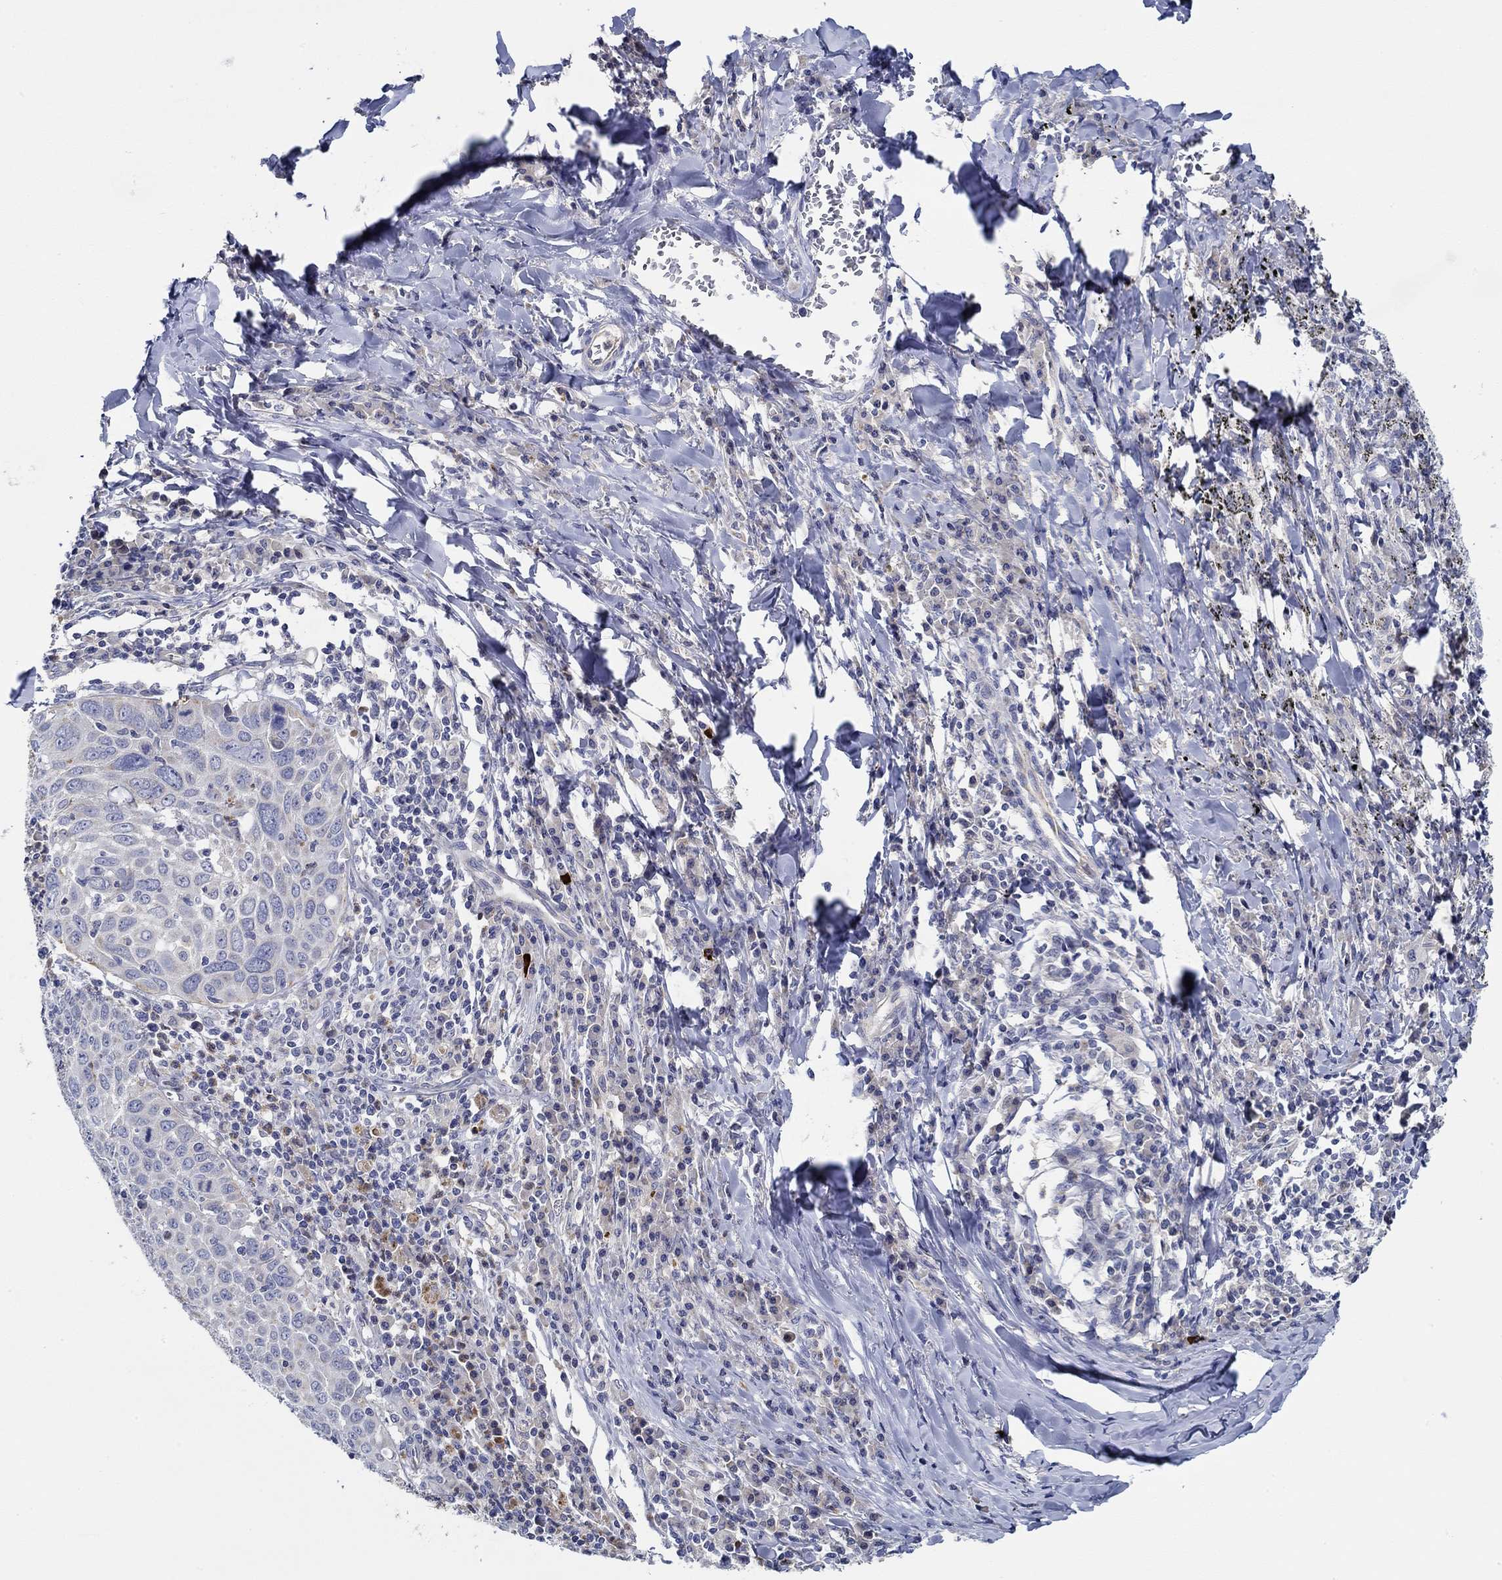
{"staining": {"intensity": "negative", "quantity": "none", "location": "none"}, "tissue": "lung cancer", "cell_type": "Tumor cells", "image_type": "cancer", "snomed": [{"axis": "morphology", "description": "Squamous cell carcinoma, NOS"}, {"axis": "topography", "description": "Lung"}], "caption": "Immunohistochemistry (IHC) of human lung squamous cell carcinoma shows no expression in tumor cells.", "gene": "CFAP61", "patient": {"sex": "male", "age": 57}}